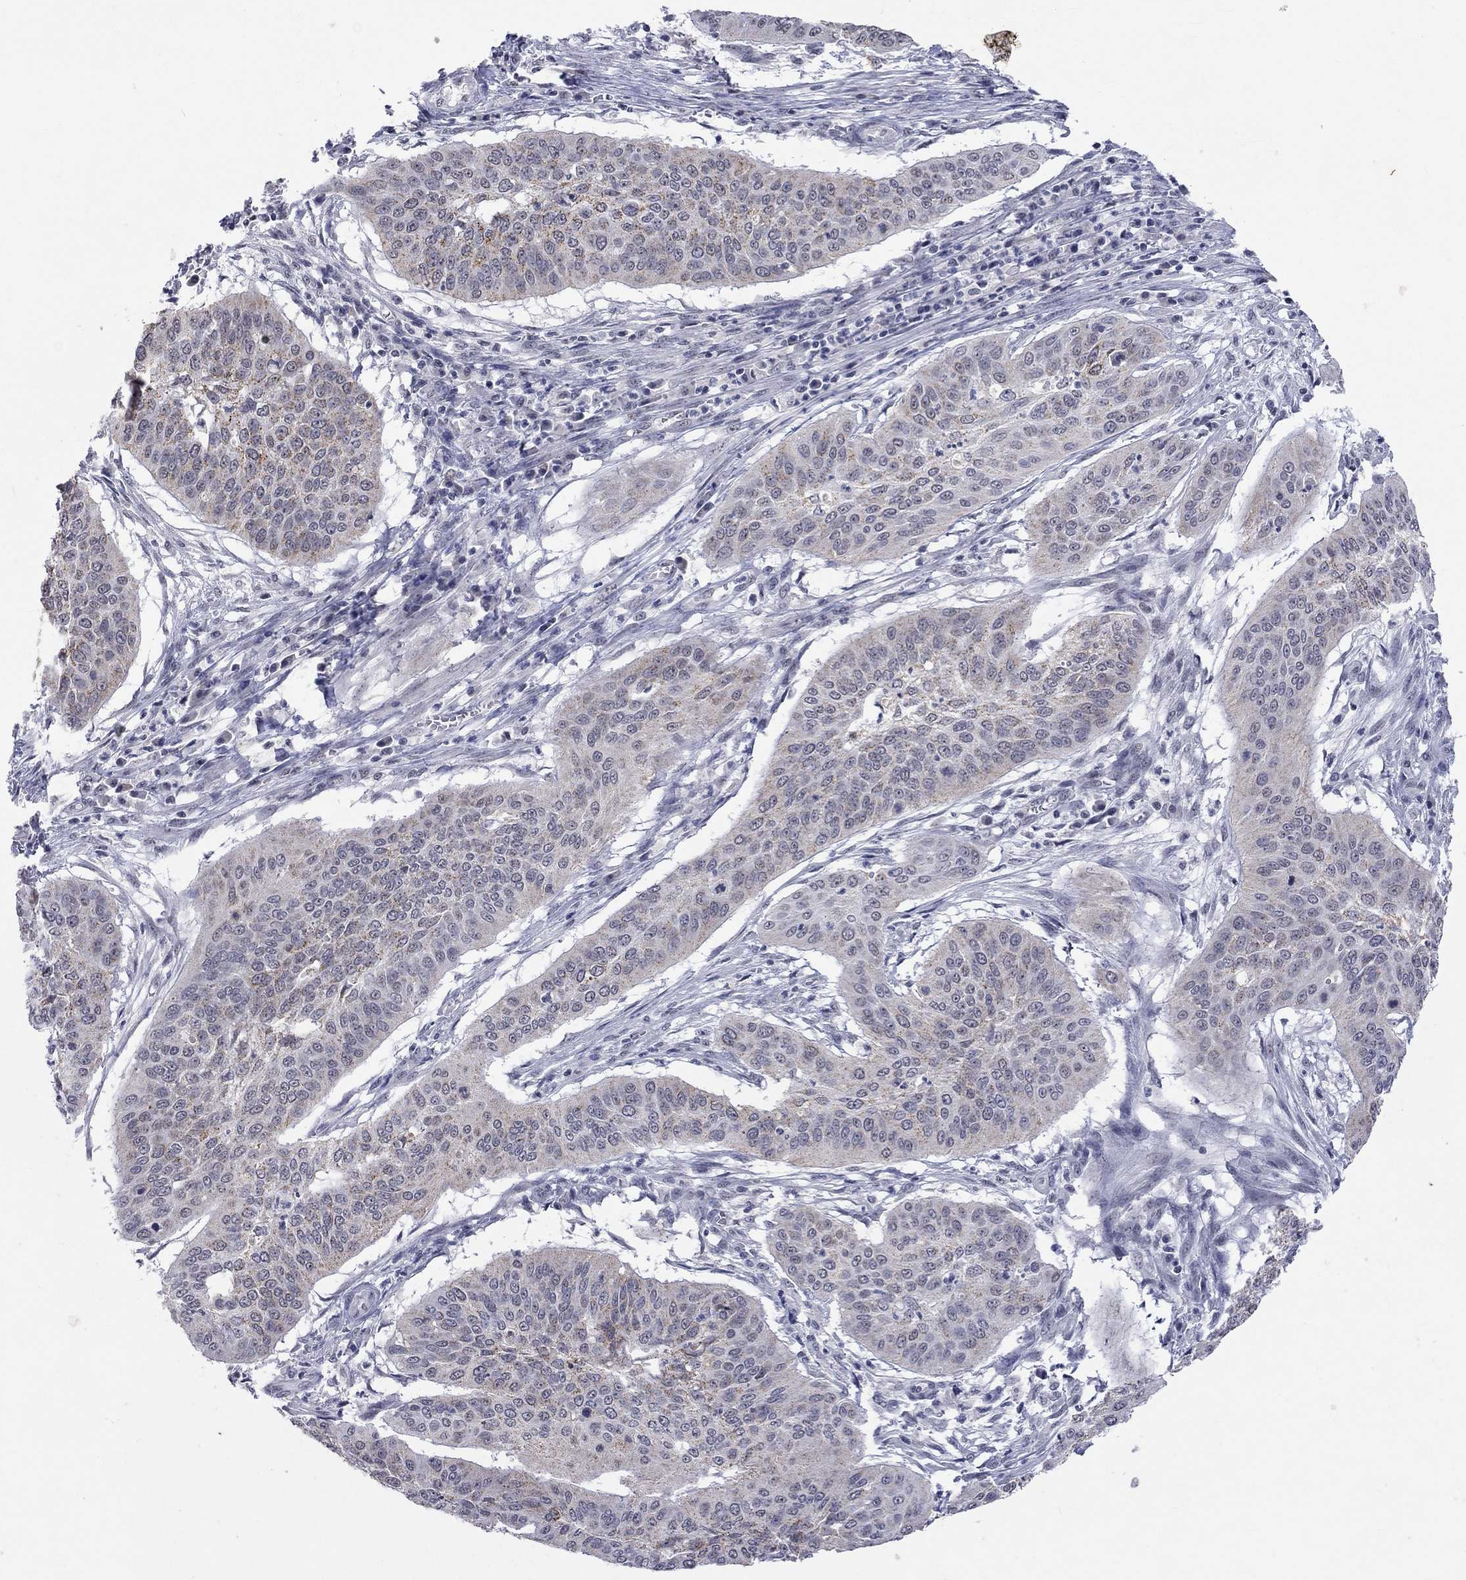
{"staining": {"intensity": "negative", "quantity": "none", "location": "none"}, "tissue": "cervical cancer", "cell_type": "Tumor cells", "image_type": "cancer", "snomed": [{"axis": "morphology", "description": "Squamous cell carcinoma, NOS"}, {"axis": "topography", "description": "Cervix"}], "caption": "High power microscopy photomicrograph of an IHC image of cervical squamous cell carcinoma, revealing no significant positivity in tumor cells.", "gene": "TMEM143", "patient": {"sex": "female", "age": 39}}